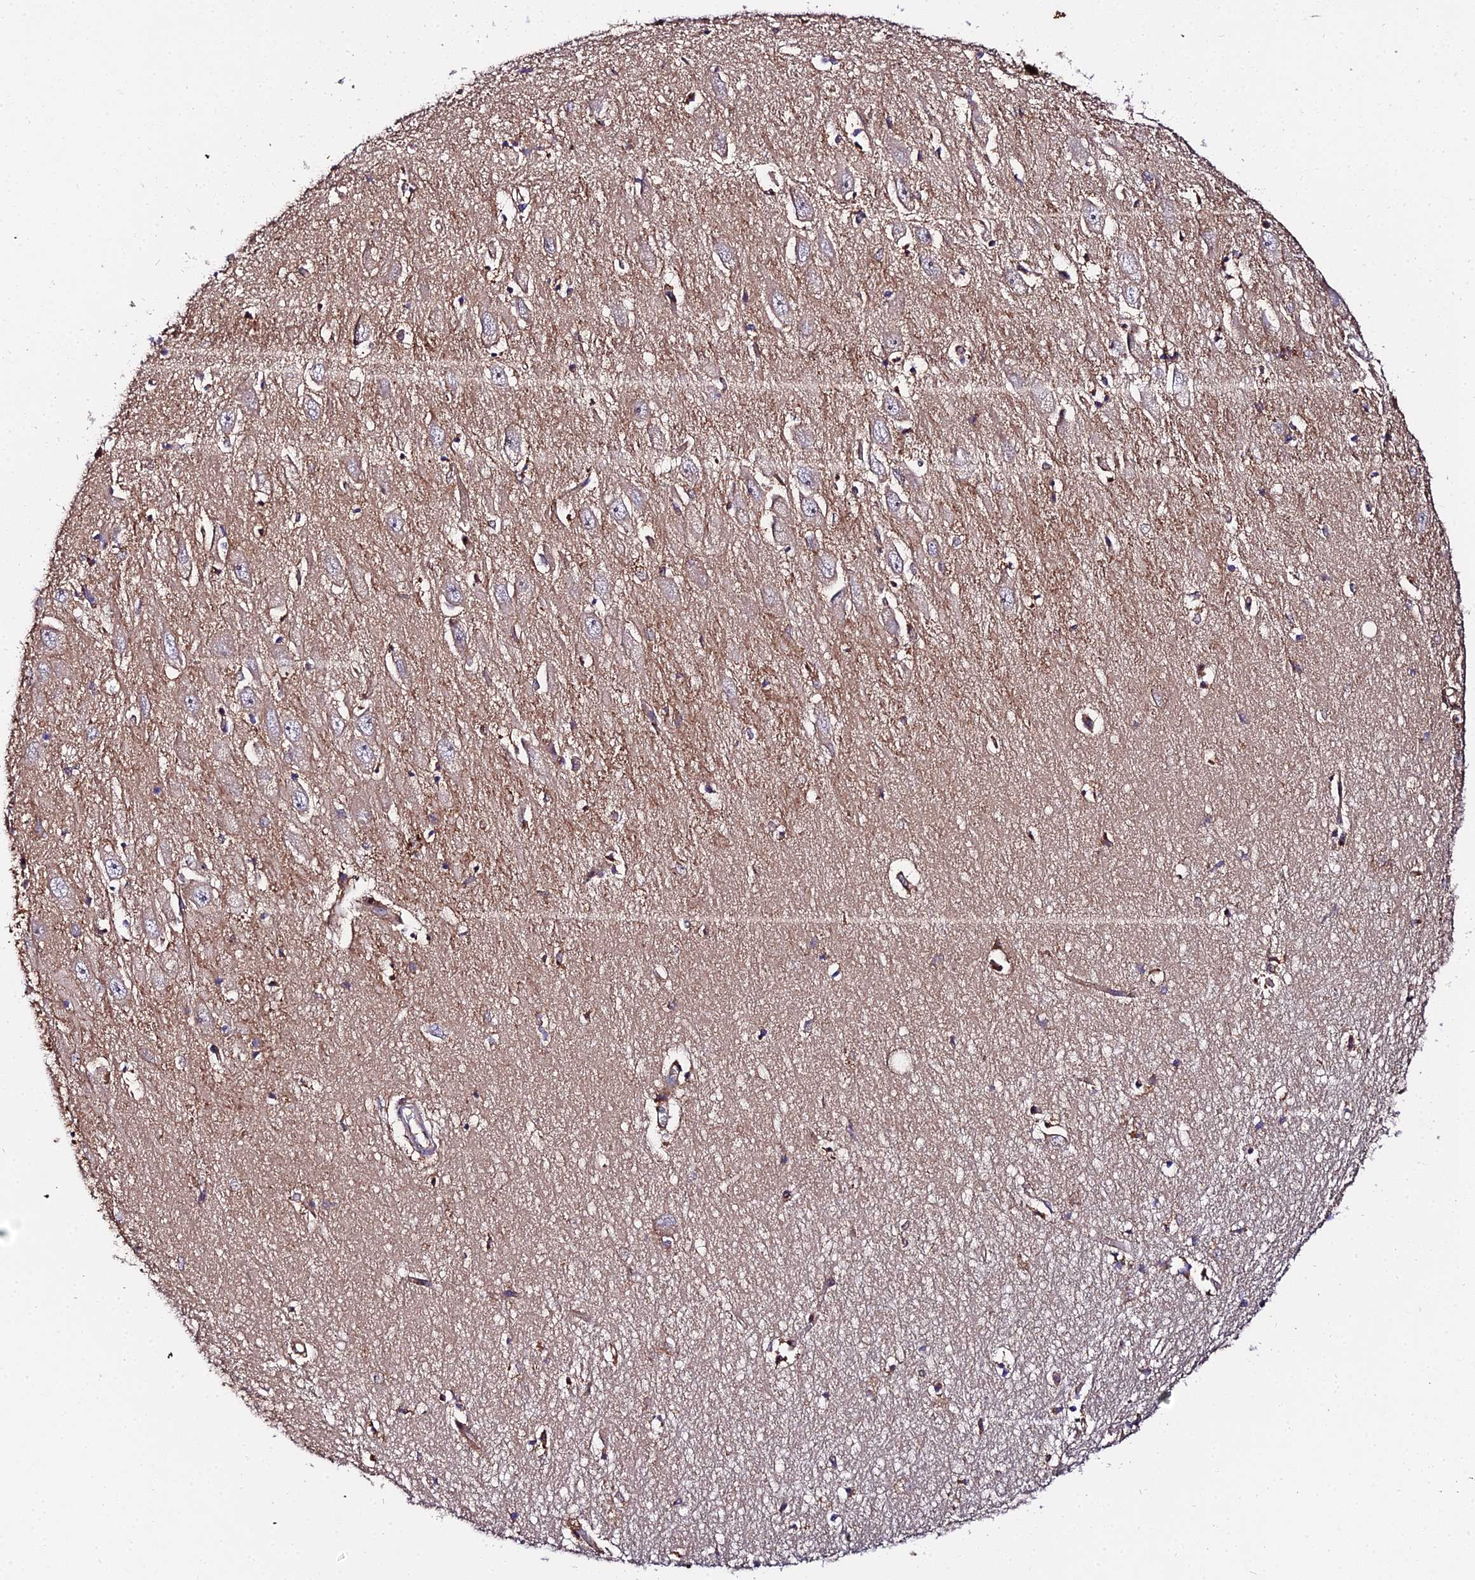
{"staining": {"intensity": "weak", "quantity": "25%-75%", "location": "cytoplasmic/membranous"}, "tissue": "hippocampus", "cell_type": "Glial cells", "image_type": "normal", "snomed": [{"axis": "morphology", "description": "Normal tissue, NOS"}, {"axis": "topography", "description": "Hippocampus"}], "caption": "Protein staining of normal hippocampus exhibits weak cytoplasmic/membranous positivity in about 25%-75% of glial cells. (brown staining indicates protein expression, while blue staining denotes nuclei).", "gene": "ZBED8", "patient": {"sex": "female", "age": 64}}